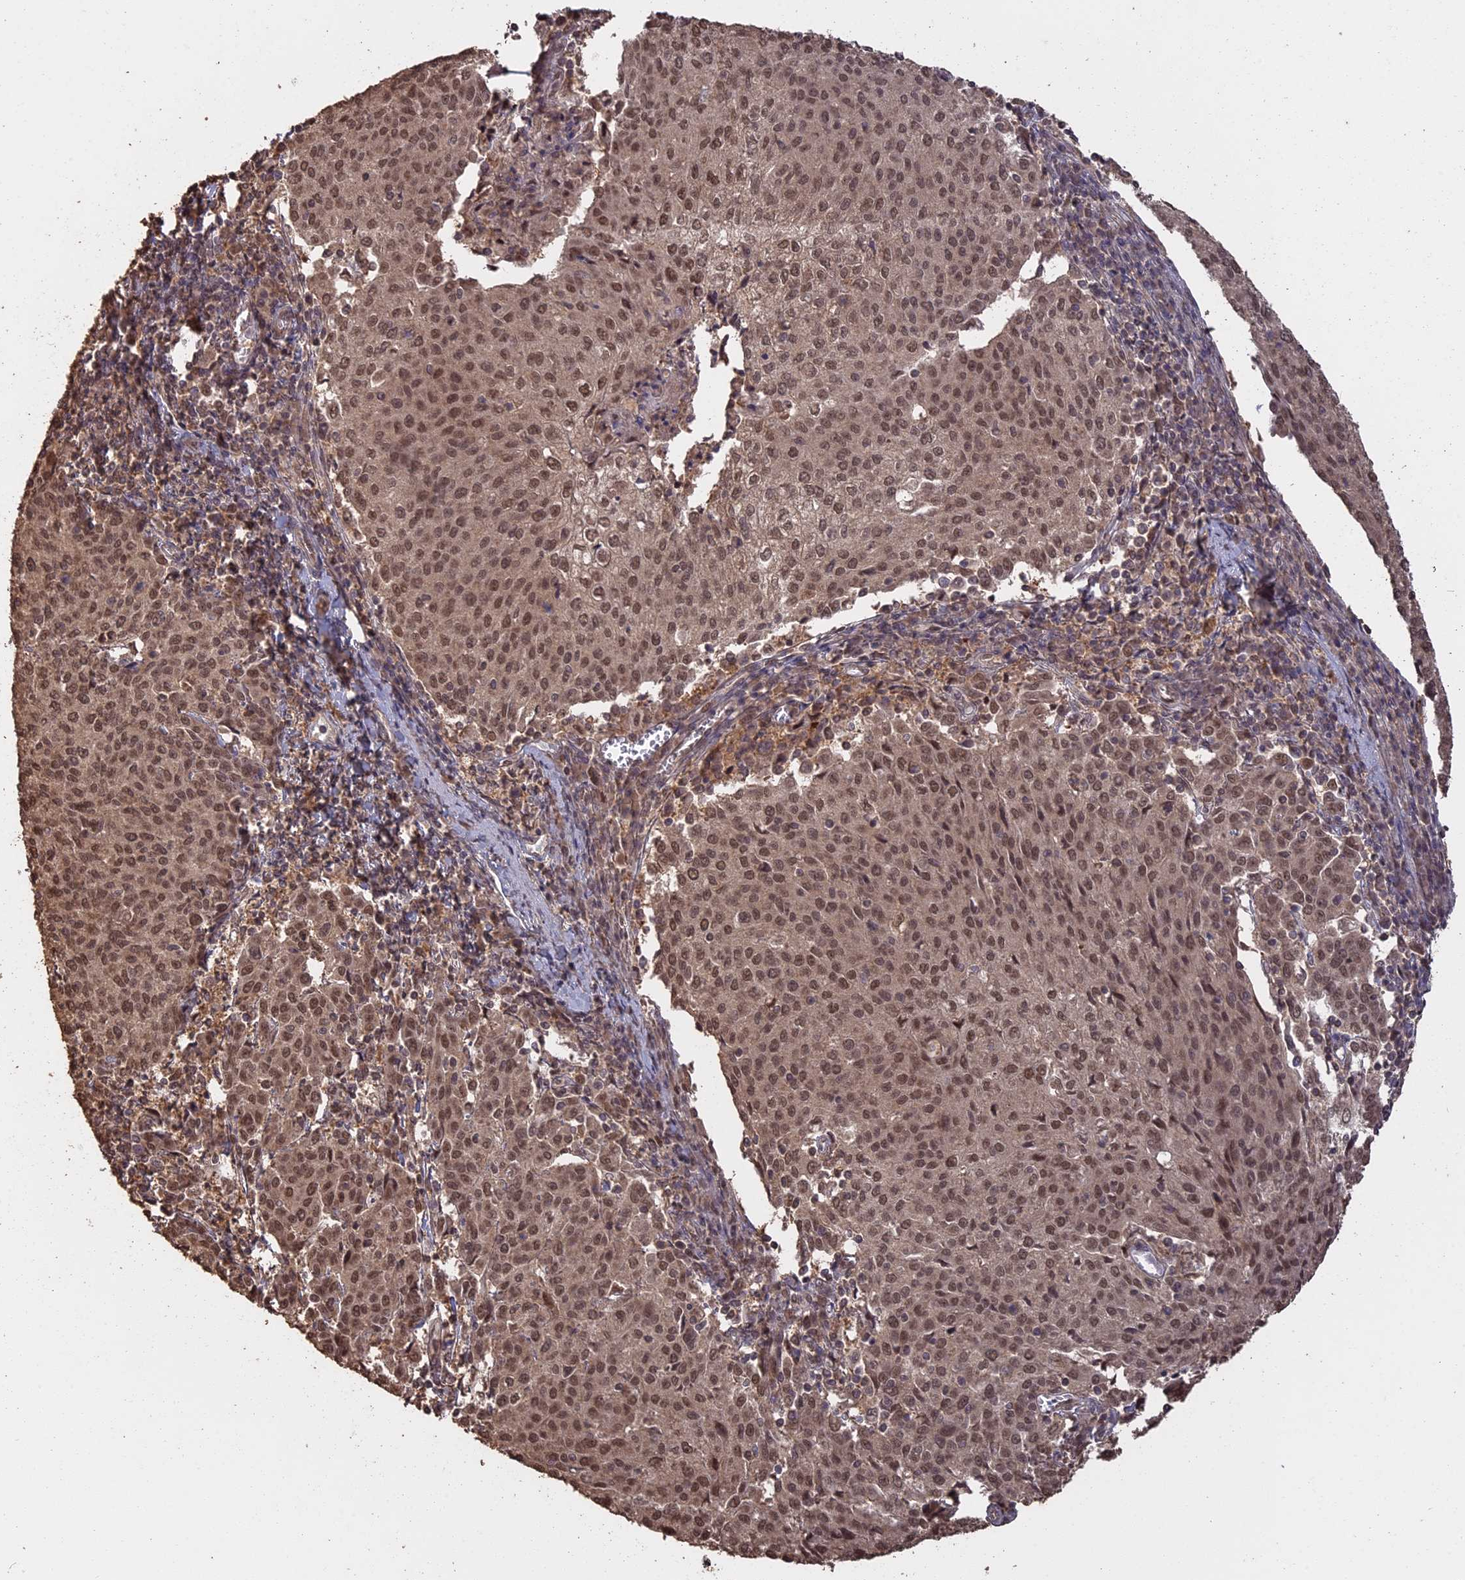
{"staining": {"intensity": "moderate", "quantity": ">75%", "location": "nuclear"}, "tissue": "cervical cancer", "cell_type": "Tumor cells", "image_type": "cancer", "snomed": [{"axis": "morphology", "description": "Squamous cell carcinoma, NOS"}, {"axis": "topography", "description": "Cervix"}], "caption": "A histopathology image showing moderate nuclear expression in approximately >75% of tumor cells in cervical cancer, as visualized by brown immunohistochemical staining.", "gene": "PSMC6", "patient": {"sex": "female", "age": 46}}